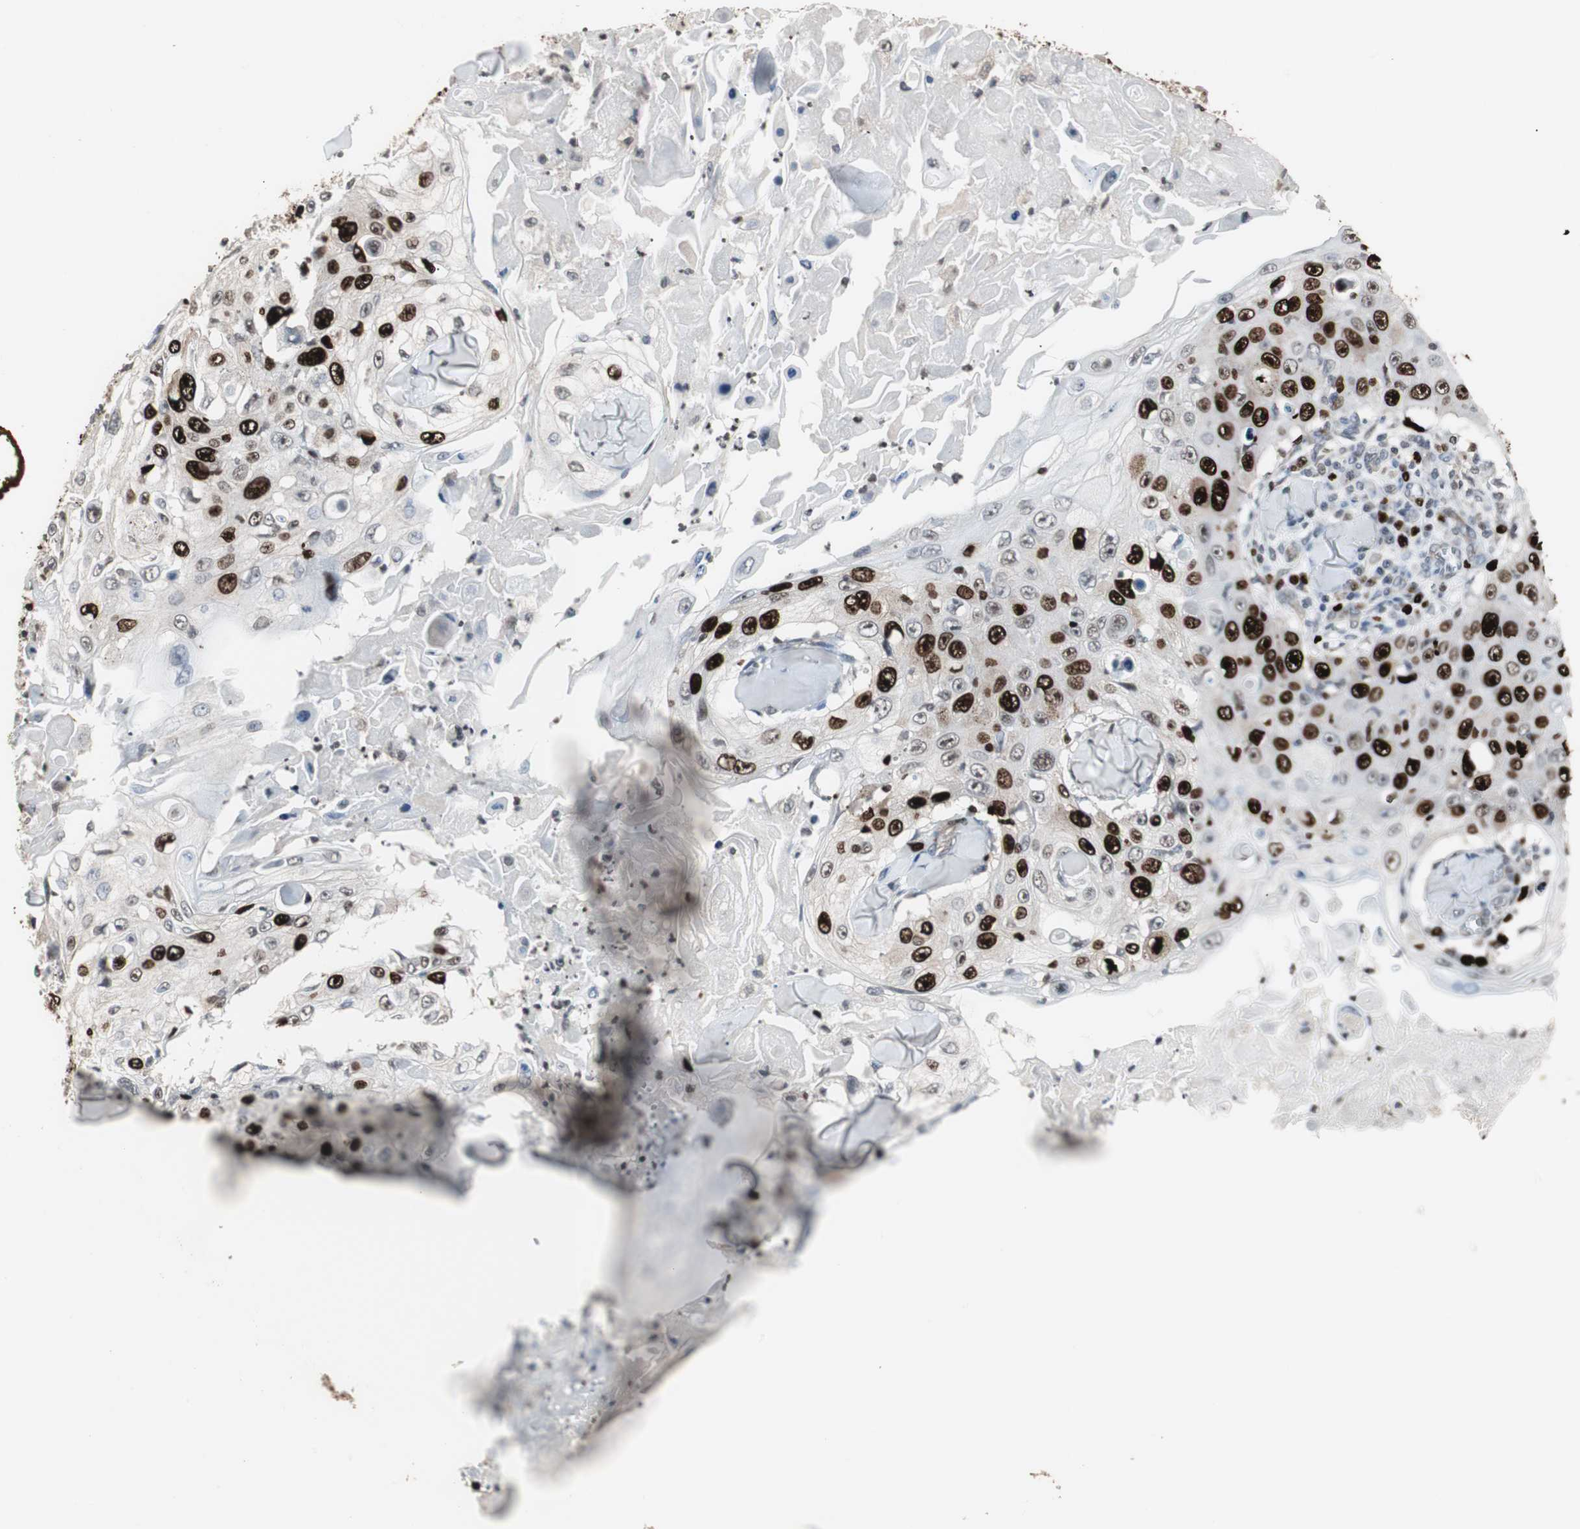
{"staining": {"intensity": "strong", "quantity": ">75%", "location": "nuclear"}, "tissue": "skin cancer", "cell_type": "Tumor cells", "image_type": "cancer", "snomed": [{"axis": "morphology", "description": "Squamous cell carcinoma, NOS"}, {"axis": "topography", "description": "Skin"}], "caption": "Protein expression analysis of human skin squamous cell carcinoma reveals strong nuclear expression in approximately >75% of tumor cells.", "gene": "TOP2A", "patient": {"sex": "male", "age": 86}}